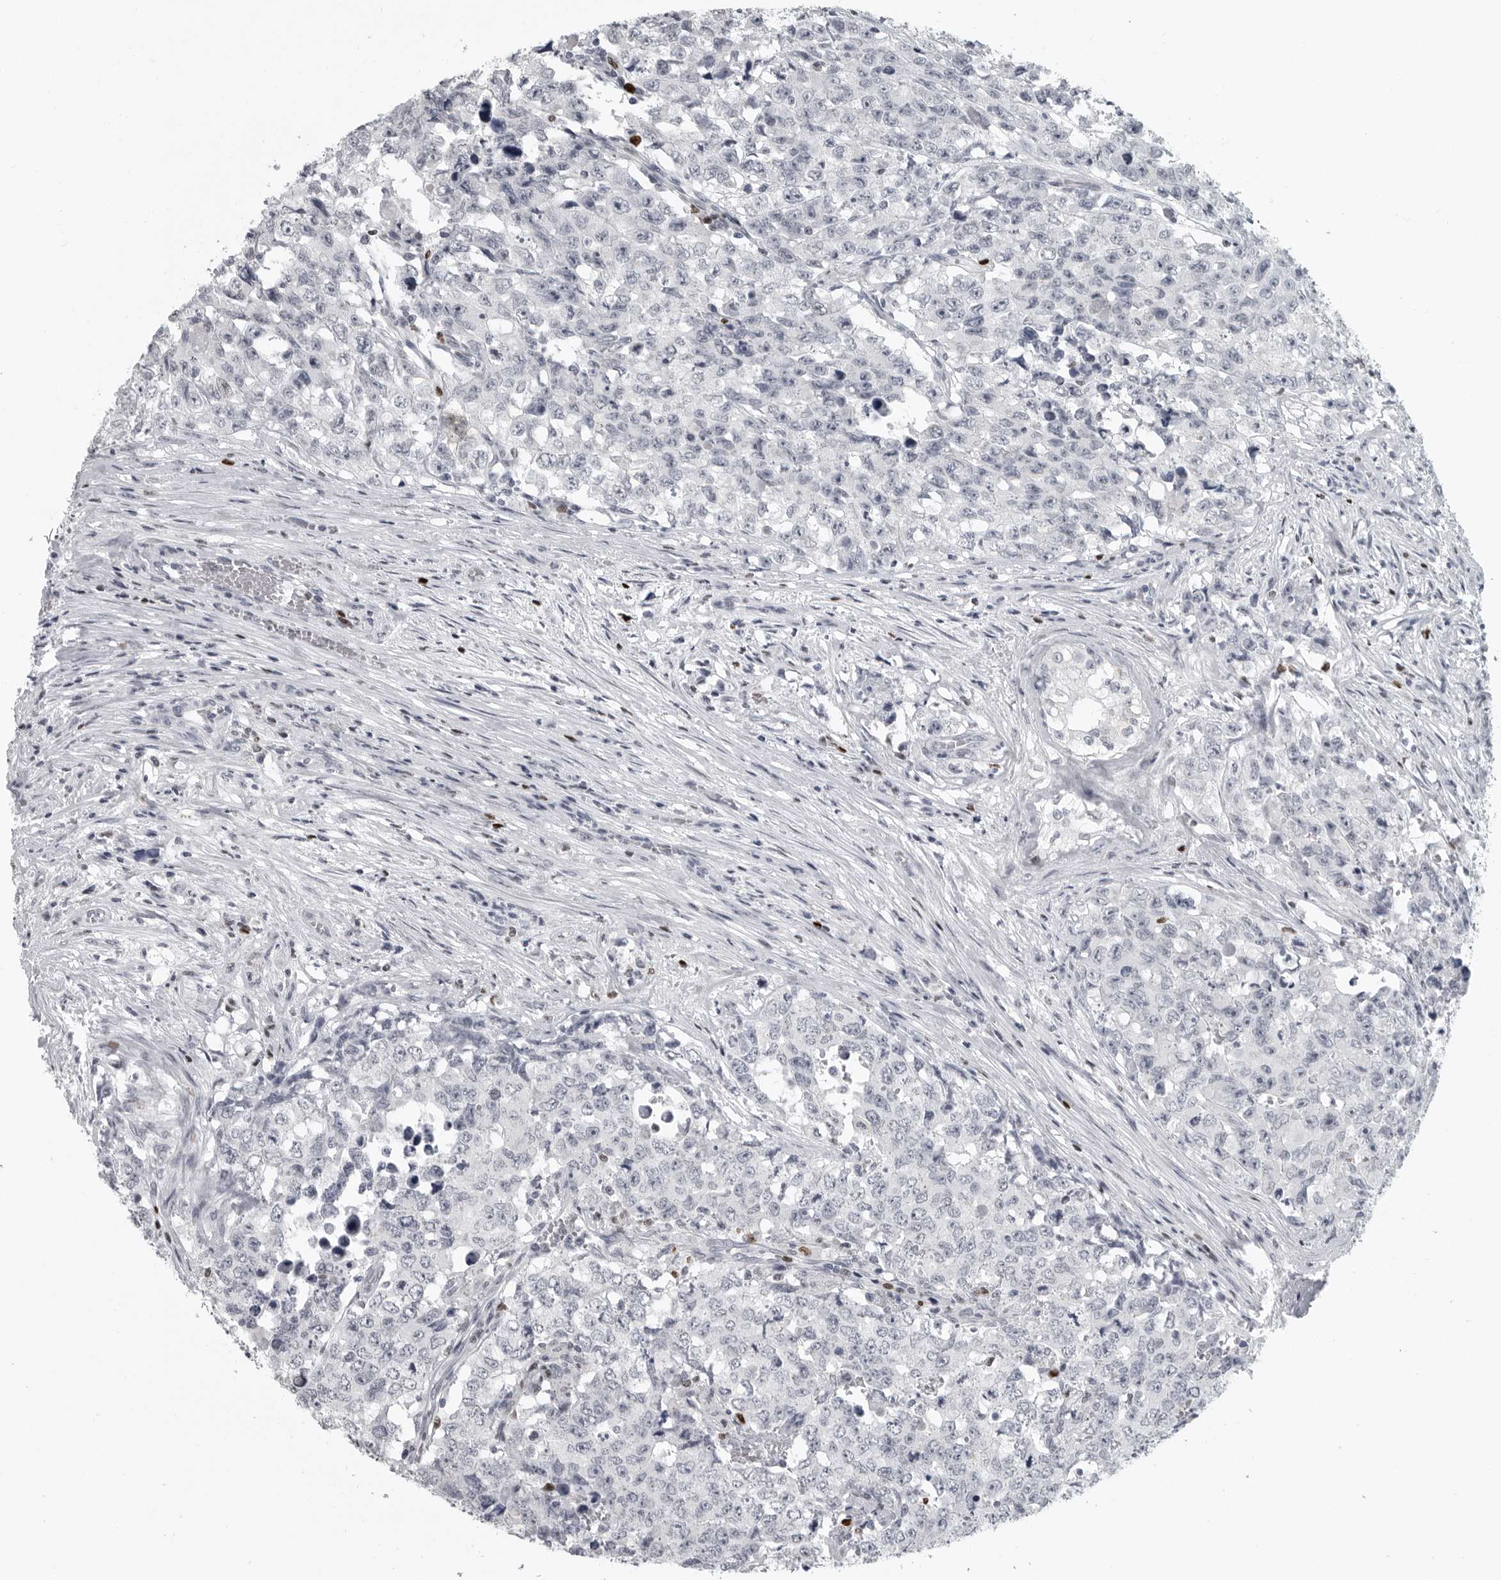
{"staining": {"intensity": "negative", "quantity": "none", "location": "none"}, "tissue": "testis cancer", "cell_type": "Tumor cells", "image_type": "cancer", "snomed": [{"axis": "morphology", "description": "Carcinoma, Embryonal, NOS"}, {"axis": "topography", "description": "Testis"}], "caption": "Immunohistochemistry micrograph of human embryonal carcinoma (testis) stained for a protein (brown), which displays no positivity in tumor cells.", "gene": "SATB2", "patient": {"sex": "male", "age": 28}}